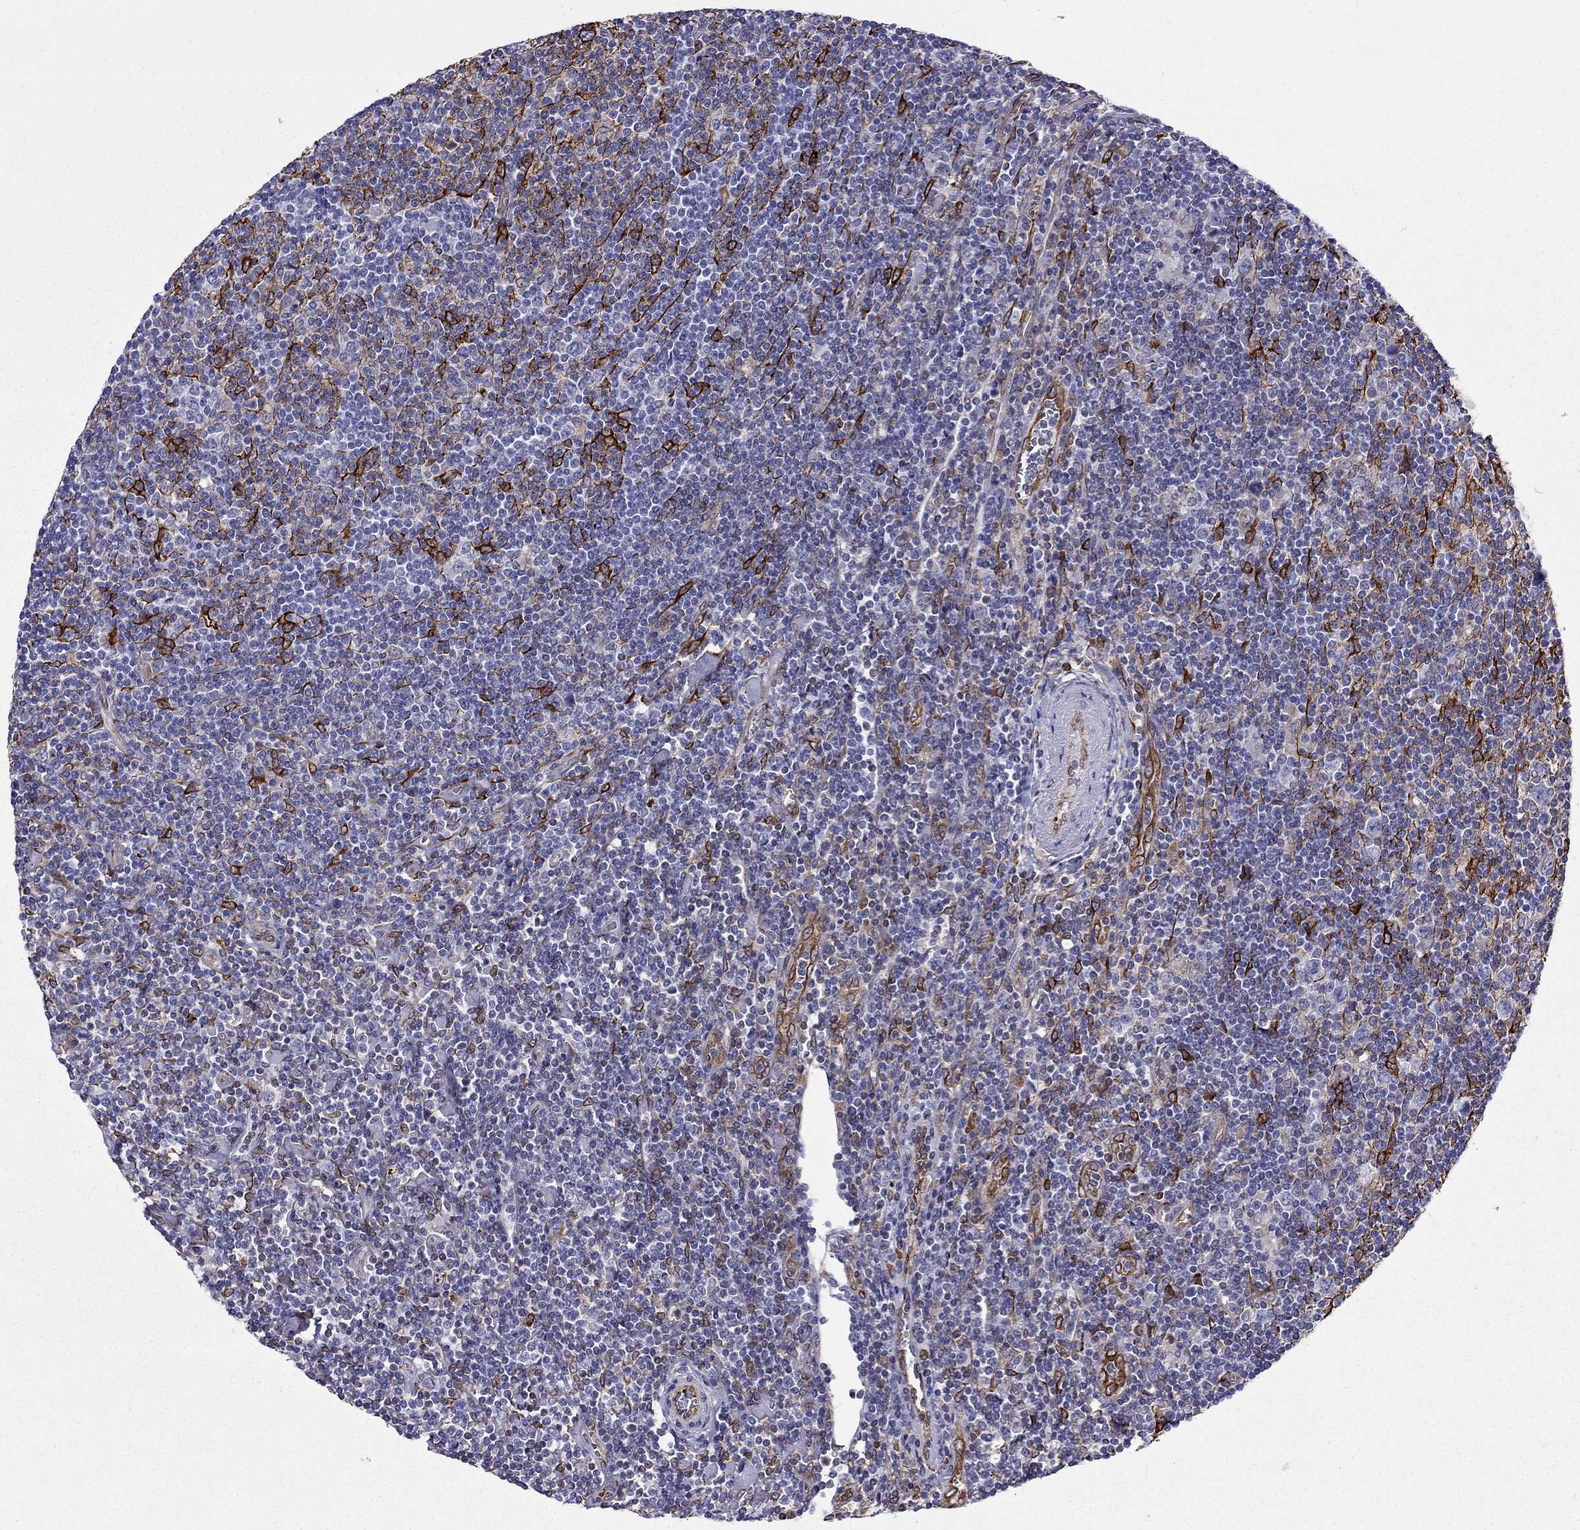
{"staining": {"intensity": "negative", "quantity": "none", "location": "none"}, "tissue": "lymphoma", "cell_type": "Tumor cells", "image_type": "cancer", "snomed": [{"axis": "morphology", "description": "Hodgkin's disease, NOS"}, {"axis": "topography", "description": "Lymph node"}], "caption": "Protein analysis of Hodgkin's disease exhibits no significant staining in tumor cells. Nuclei are stained in blue.", "gene": "GNAL", "patient": {"sex": "male", "age": 40}}